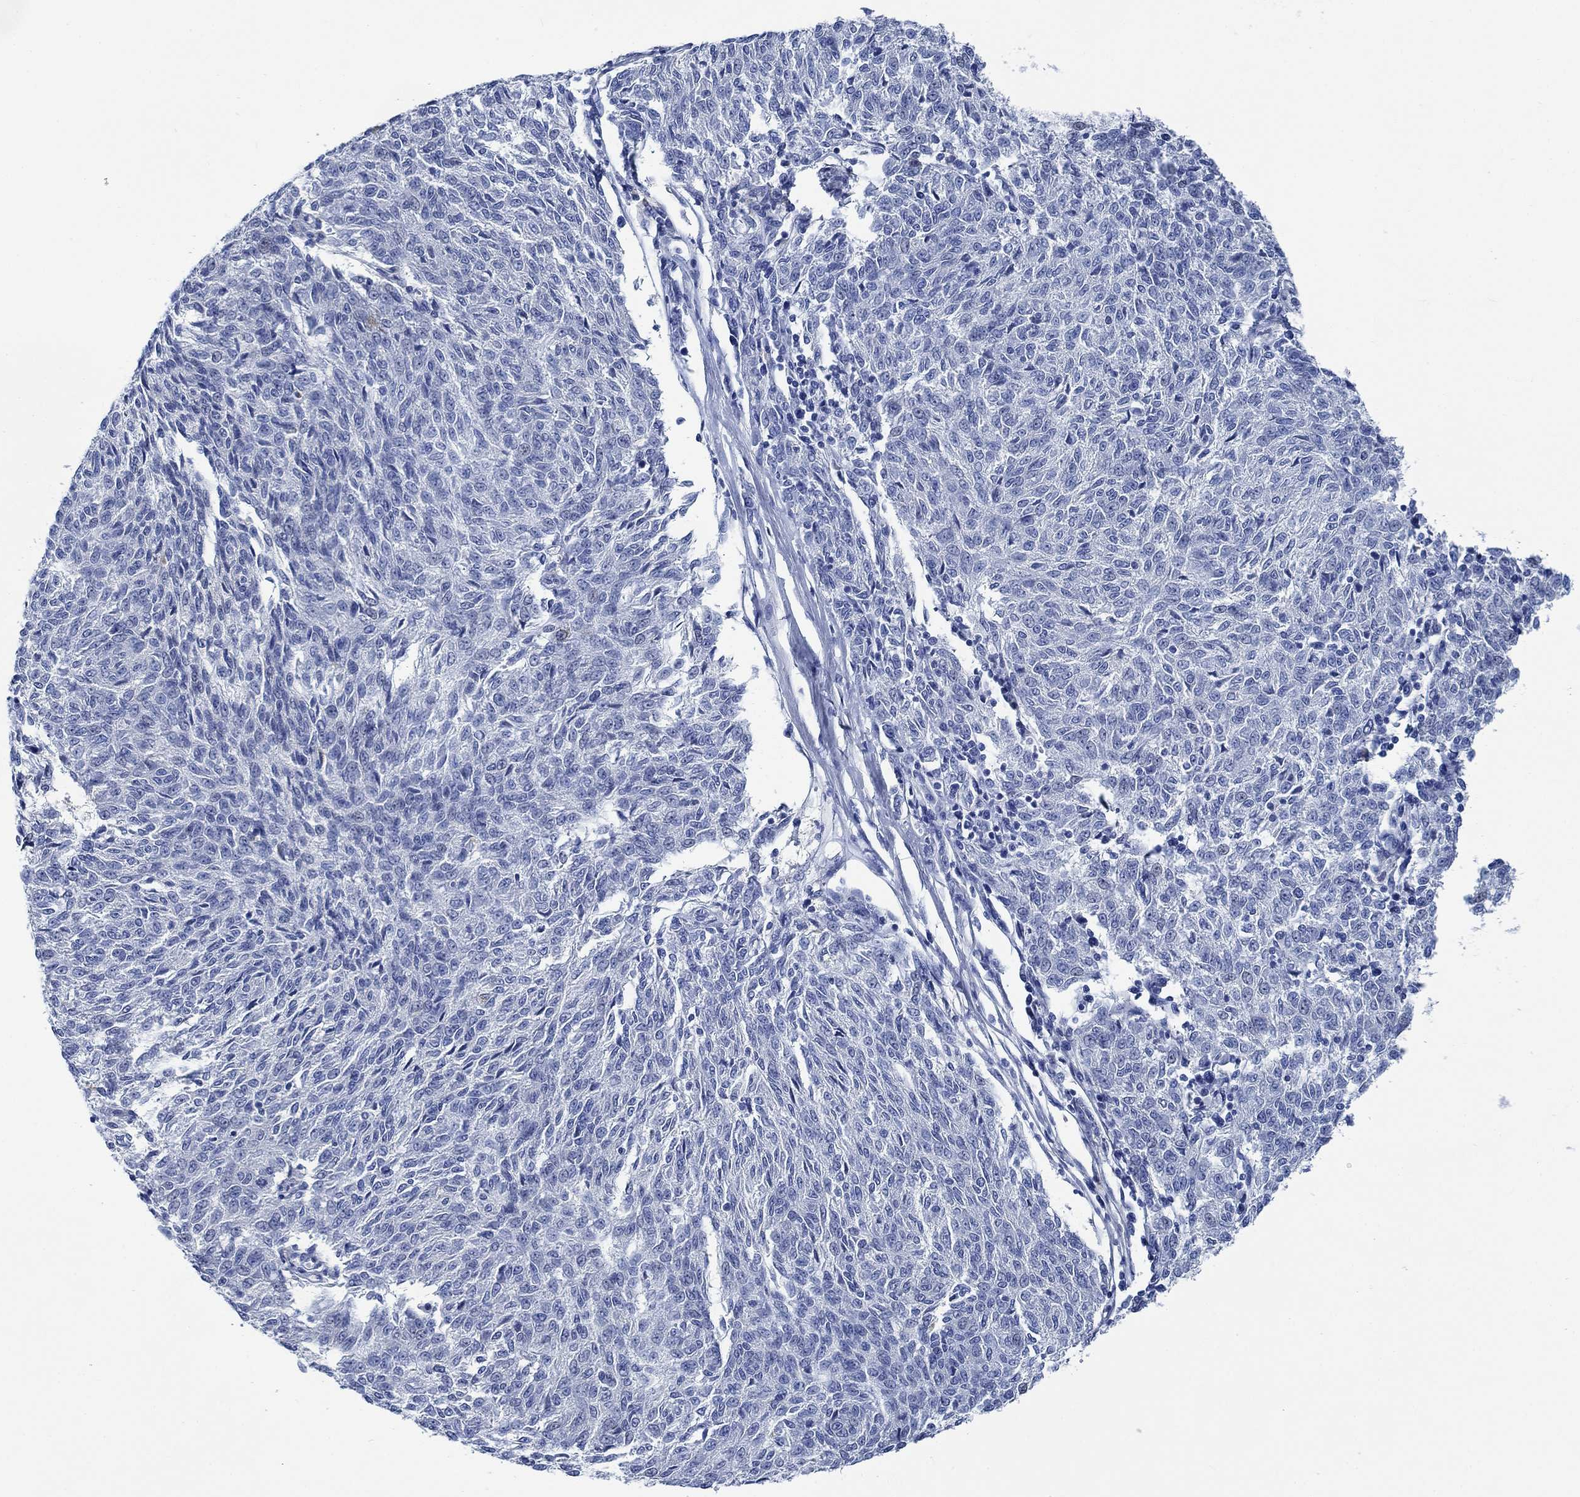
{"staining": {"intensity": "negative", "quantity": "none", "location": "none"}, "tissue": "melanoma", "cell_type": "Tumor cells", "image_type": "cancer", "snomed": [{"axis": "morphology", "description": "Malignant melanoma, NOS"}, {"axis": "topography", "description": "Skin"}], "caption": "The histopathology image shows no significant positivity in tumor cells of malignant melanoma.", "gene": "SVEP1", "patient": {"sex": "female", "age": 72}}